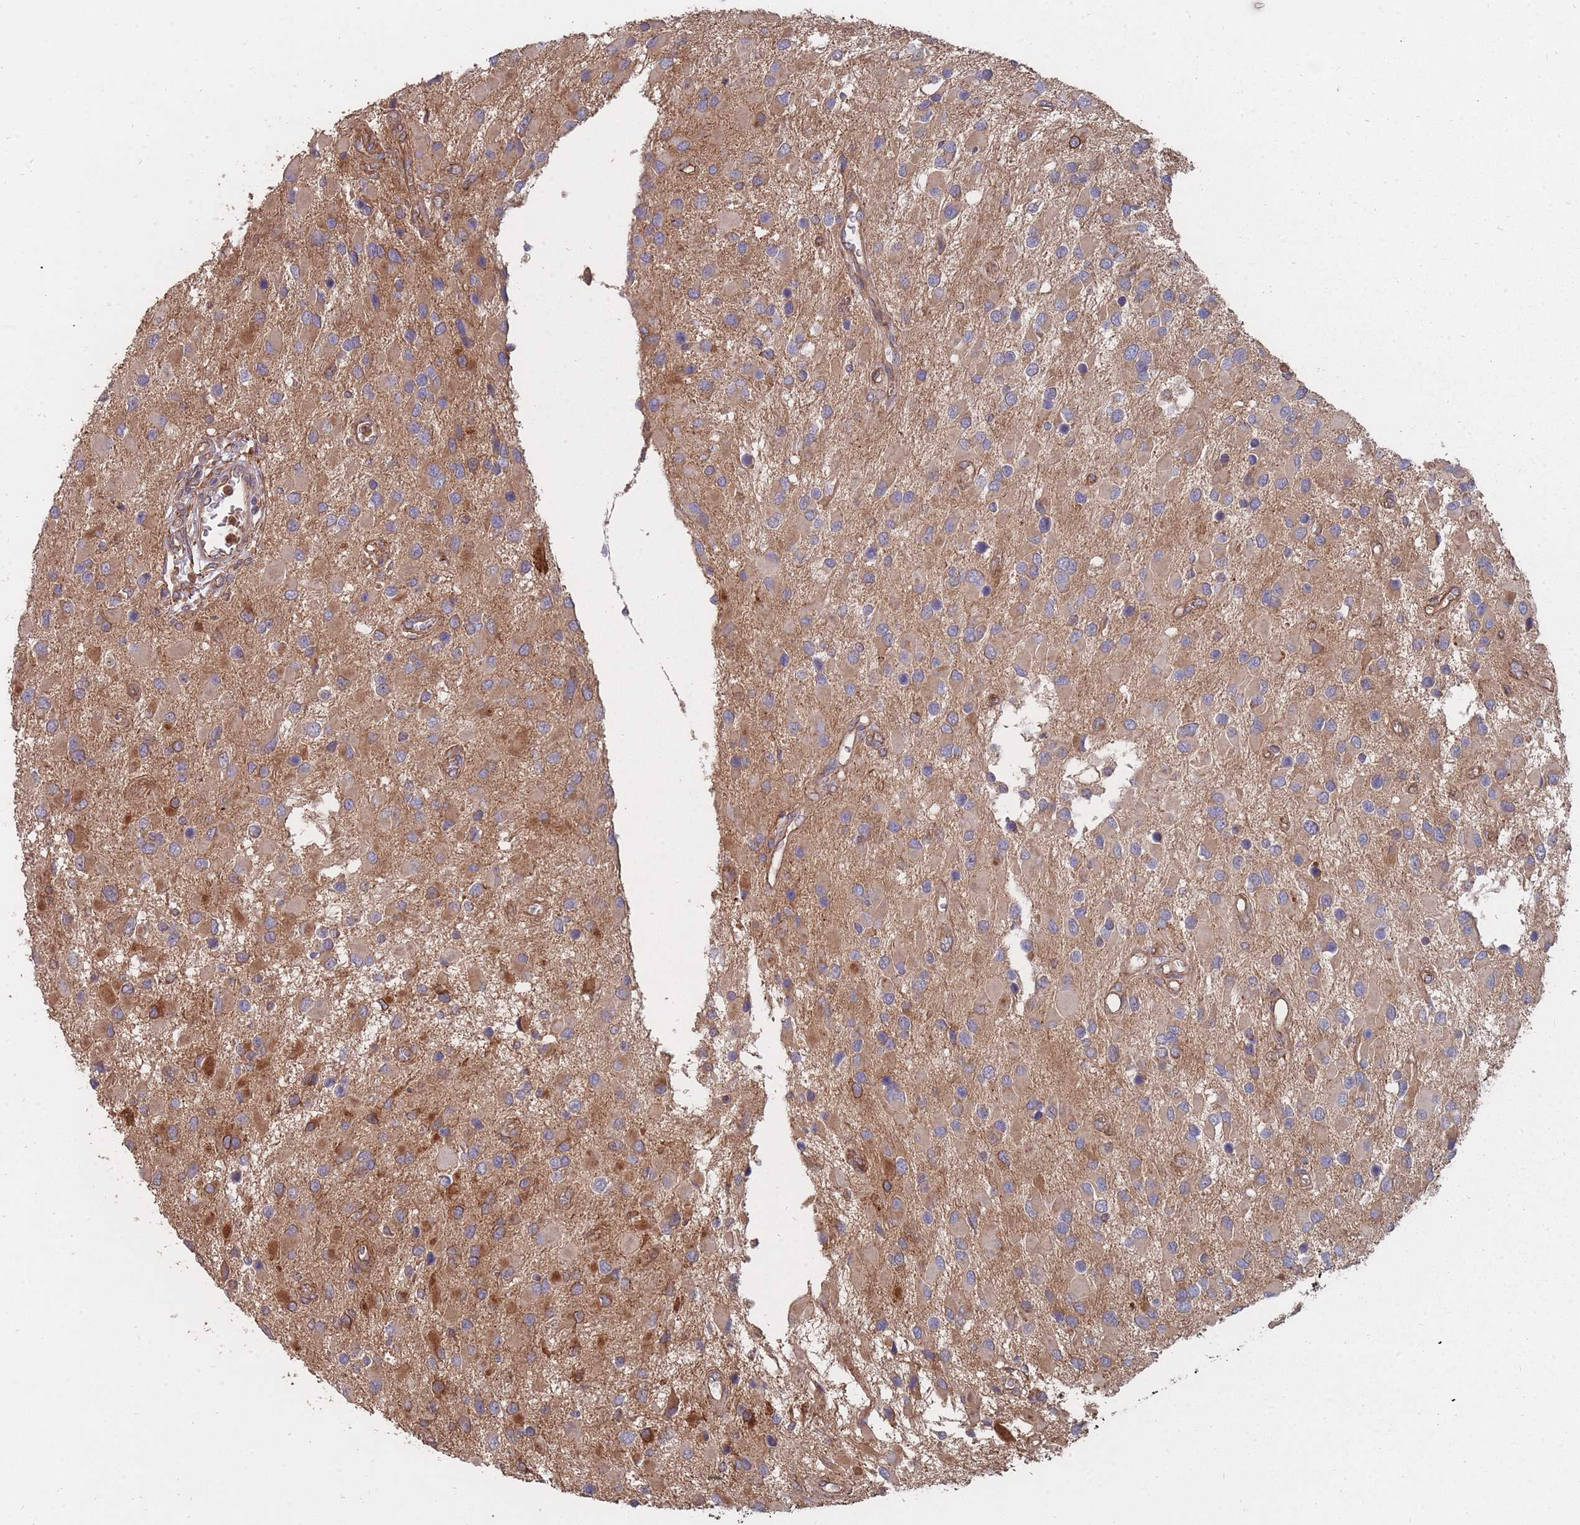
{"staining": {"intensity": "moderate", "quantity": ">75%", "location": "cytoplasmic/membranous"}, "tissue": "glioma", "cell_type": "Tumor cells", "image_type": "cancer", "snomed": [{"axis": "morphology", "description": "Glioma, malignant, High grade"}, {"axis": "topography", "description": "Brain"}], "caption": "Protein expression analysis of high-grade glioma (malignant) reveals moderate cytoplasmic/membranous staining in about >75% of tumor cells.", "gene": "THSD7B", "patient": {"sex": "male", "age": 53}}